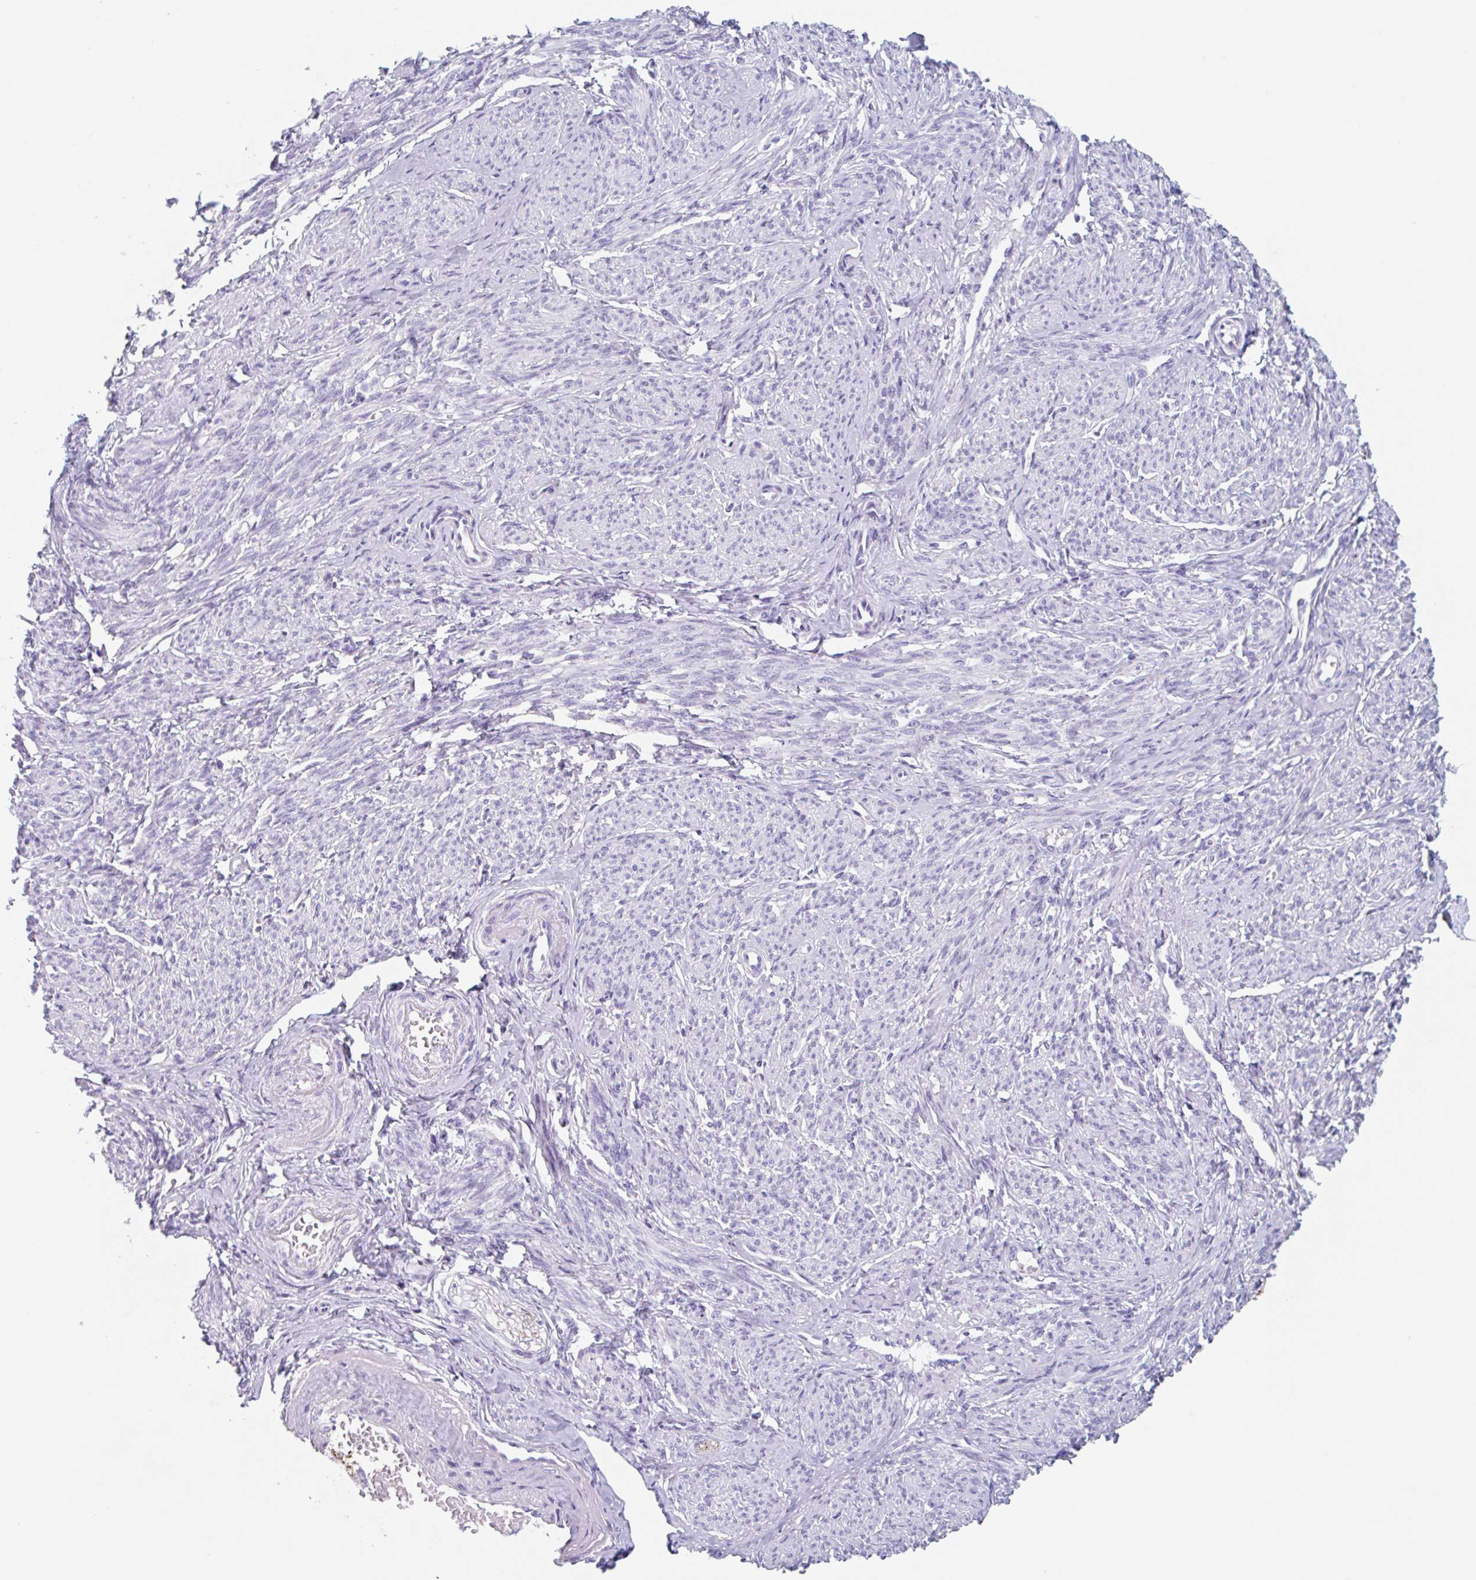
{"staining": {"intensity": "negative", "quantity": "none", "location": "none"}, "tissue": "smooth muscle", "cell_type": "Smooth muscle cells", "image_type": "normal", "snomed": [{"axis": "morphology", "description": "Normal tissue, NOS"}, {"axis": "topography", "description": "Smooth muscle"}], "caption": "Smooth muscle stained for a protein using immunohistochemistry (IHC) demonstrates no staining smooth muscle cells.", "gene": "EMC4", "patient": {"sex": "female", "age": 65}}